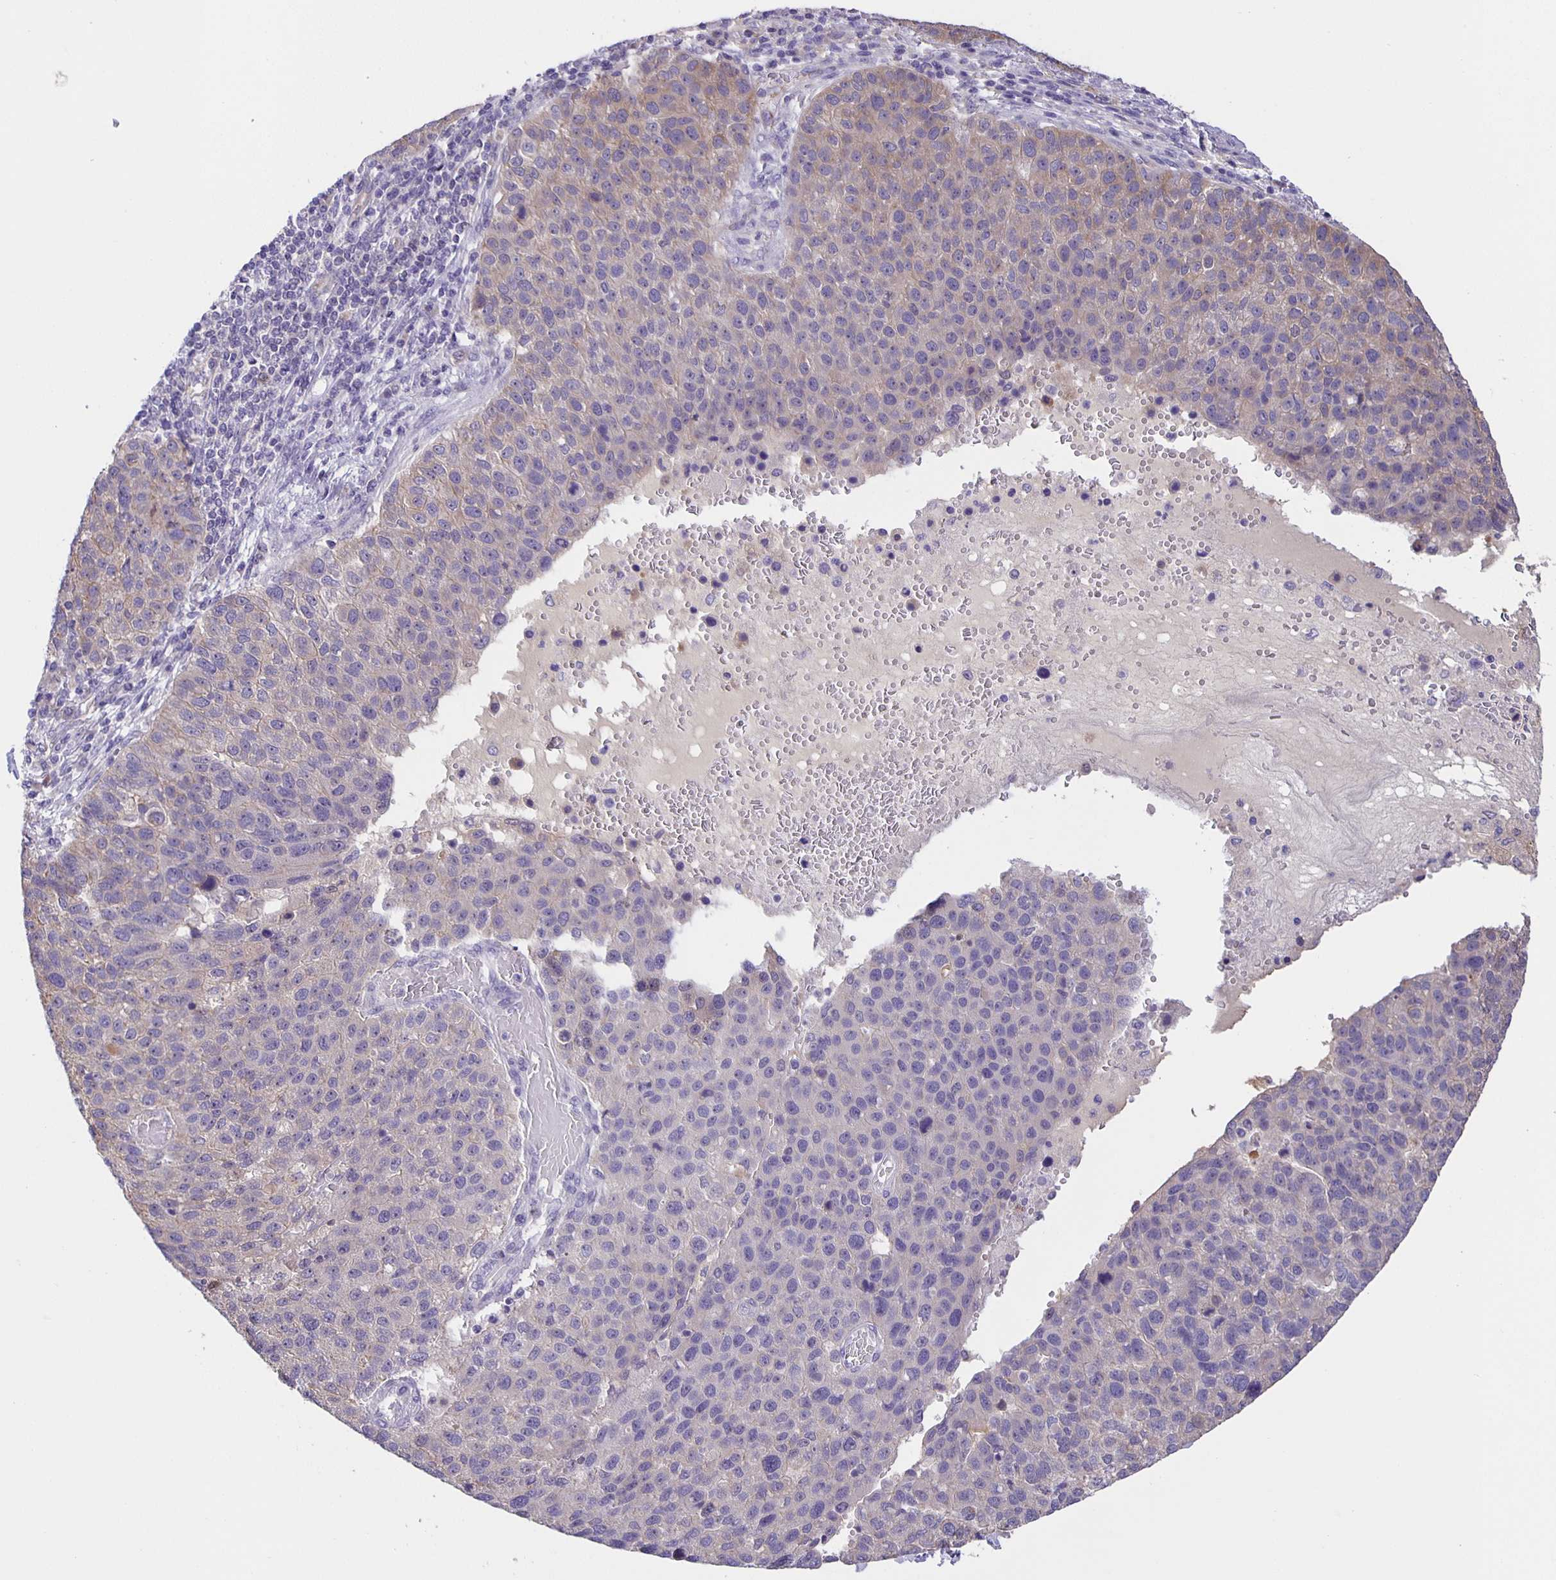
{"staining": {"intensity": "weak", "quantity": "<25%", "location": "cytoplasmic/membranous"}, "tissue": "pancreatic cancer", "cell_type": "Tumor cells", "image_type": "cancer", "snomed": [{"axis": "morphology", "description": "Adenocarcinoma, NOS"}, {"axis": "topography", "description": "Pancreas"}], "caption": "High magnification brightfield microscopy of pancreatic adenocarcinoma stained with DAB (brown) and counterstained with hematoxylin (blue): tumor cells show no significant positivity.", "gene": "JMJD4", "patient": {"sex": "female", "age": 61}}